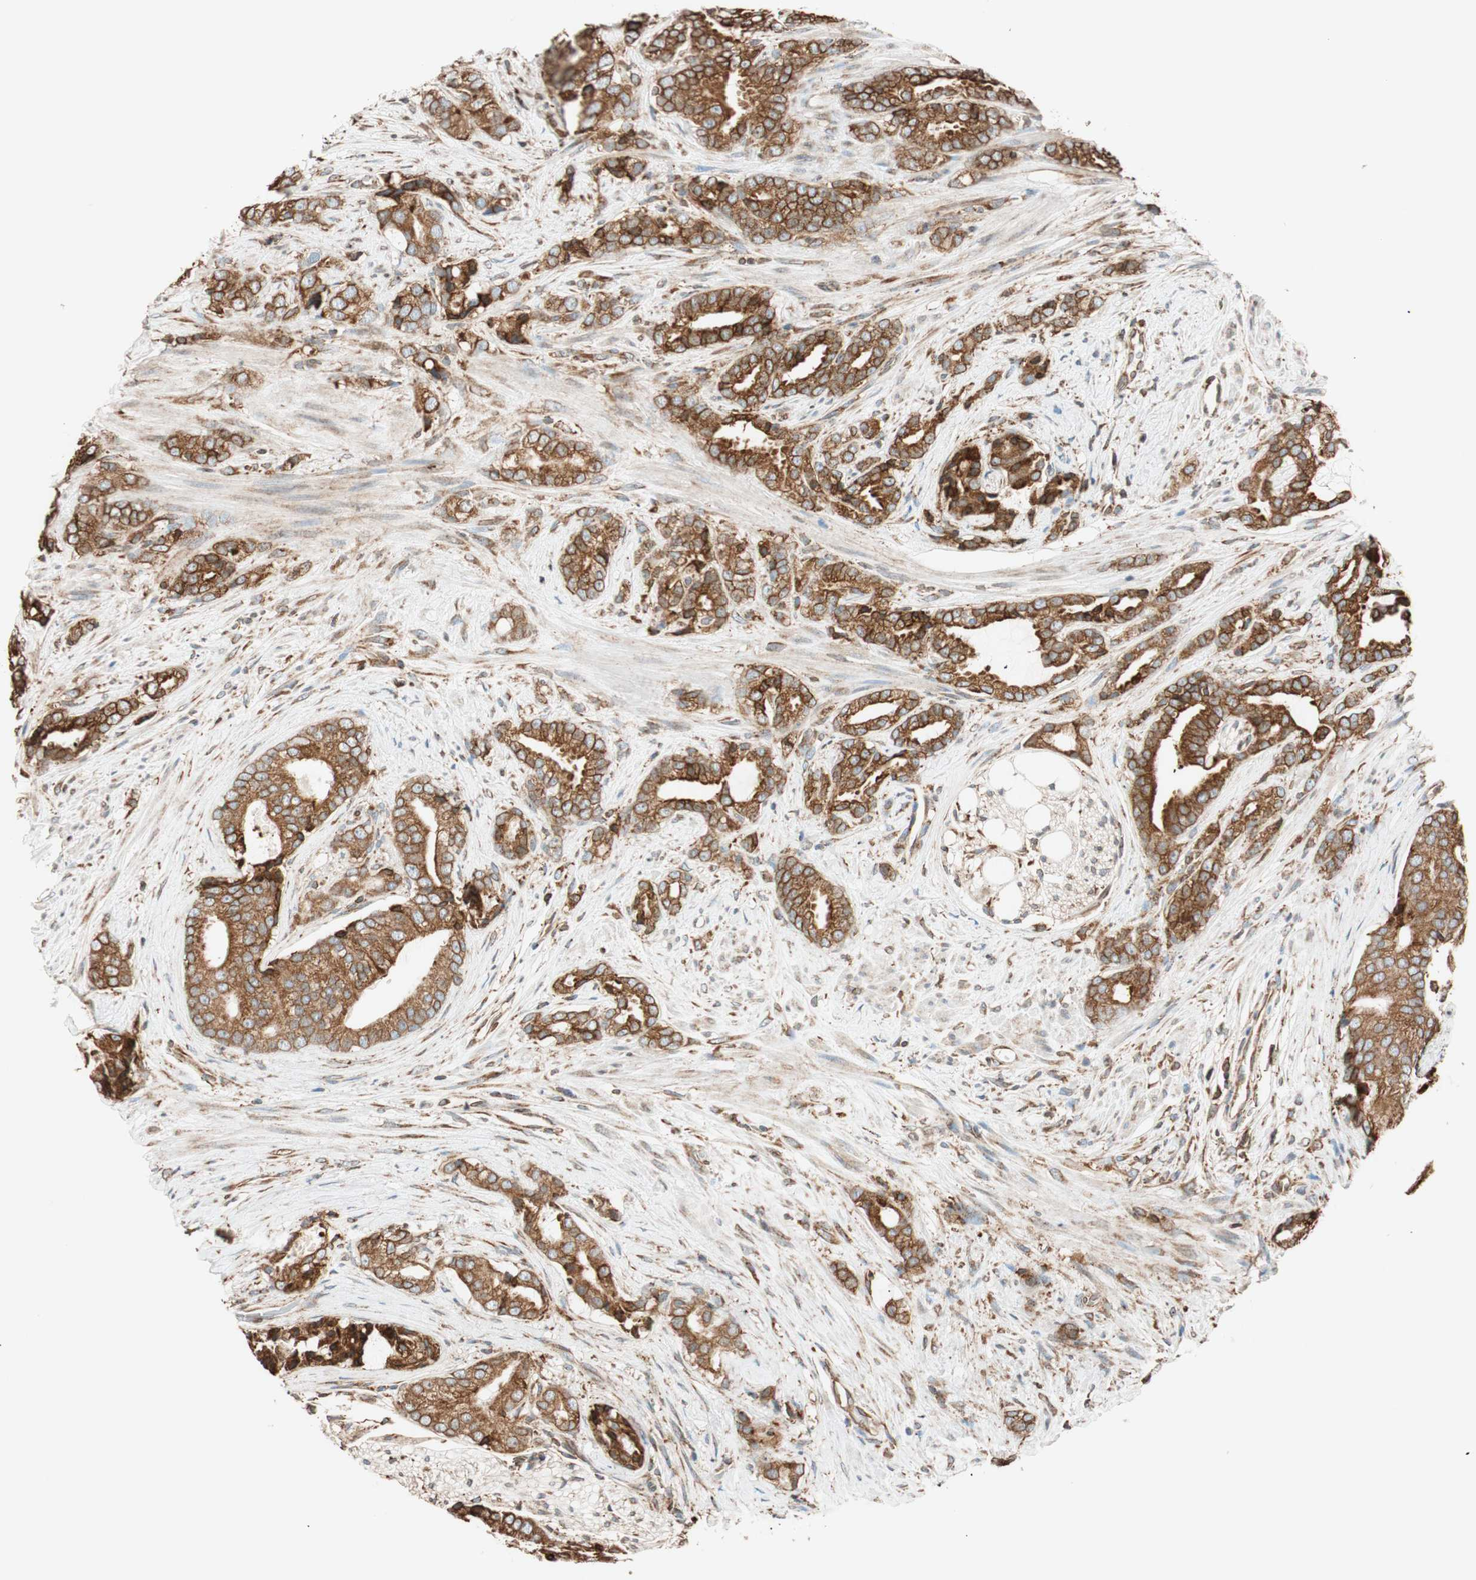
{"staining": {"intensity": "strong", "quantity": ">75%", "location": "cytoplasmic/membranous"}, "tissue": "prostate cancer", "cell_type": "Tumor cells", "image_type": "cancer", "snomed": [{"axis": "morphology", "description": "Adenocarcinoma, Low grade"}, {"axis": "topography", "description": "Prostate"}], "caption": "This is a histology image of immunohistochemistry (IHC) staining of prostate cancer, which shows strong positivity in the cytoplasmic/membranous of tumor cells.", "gene": "PRKCSH", "patient": {"sex": "male", "age": 58}}